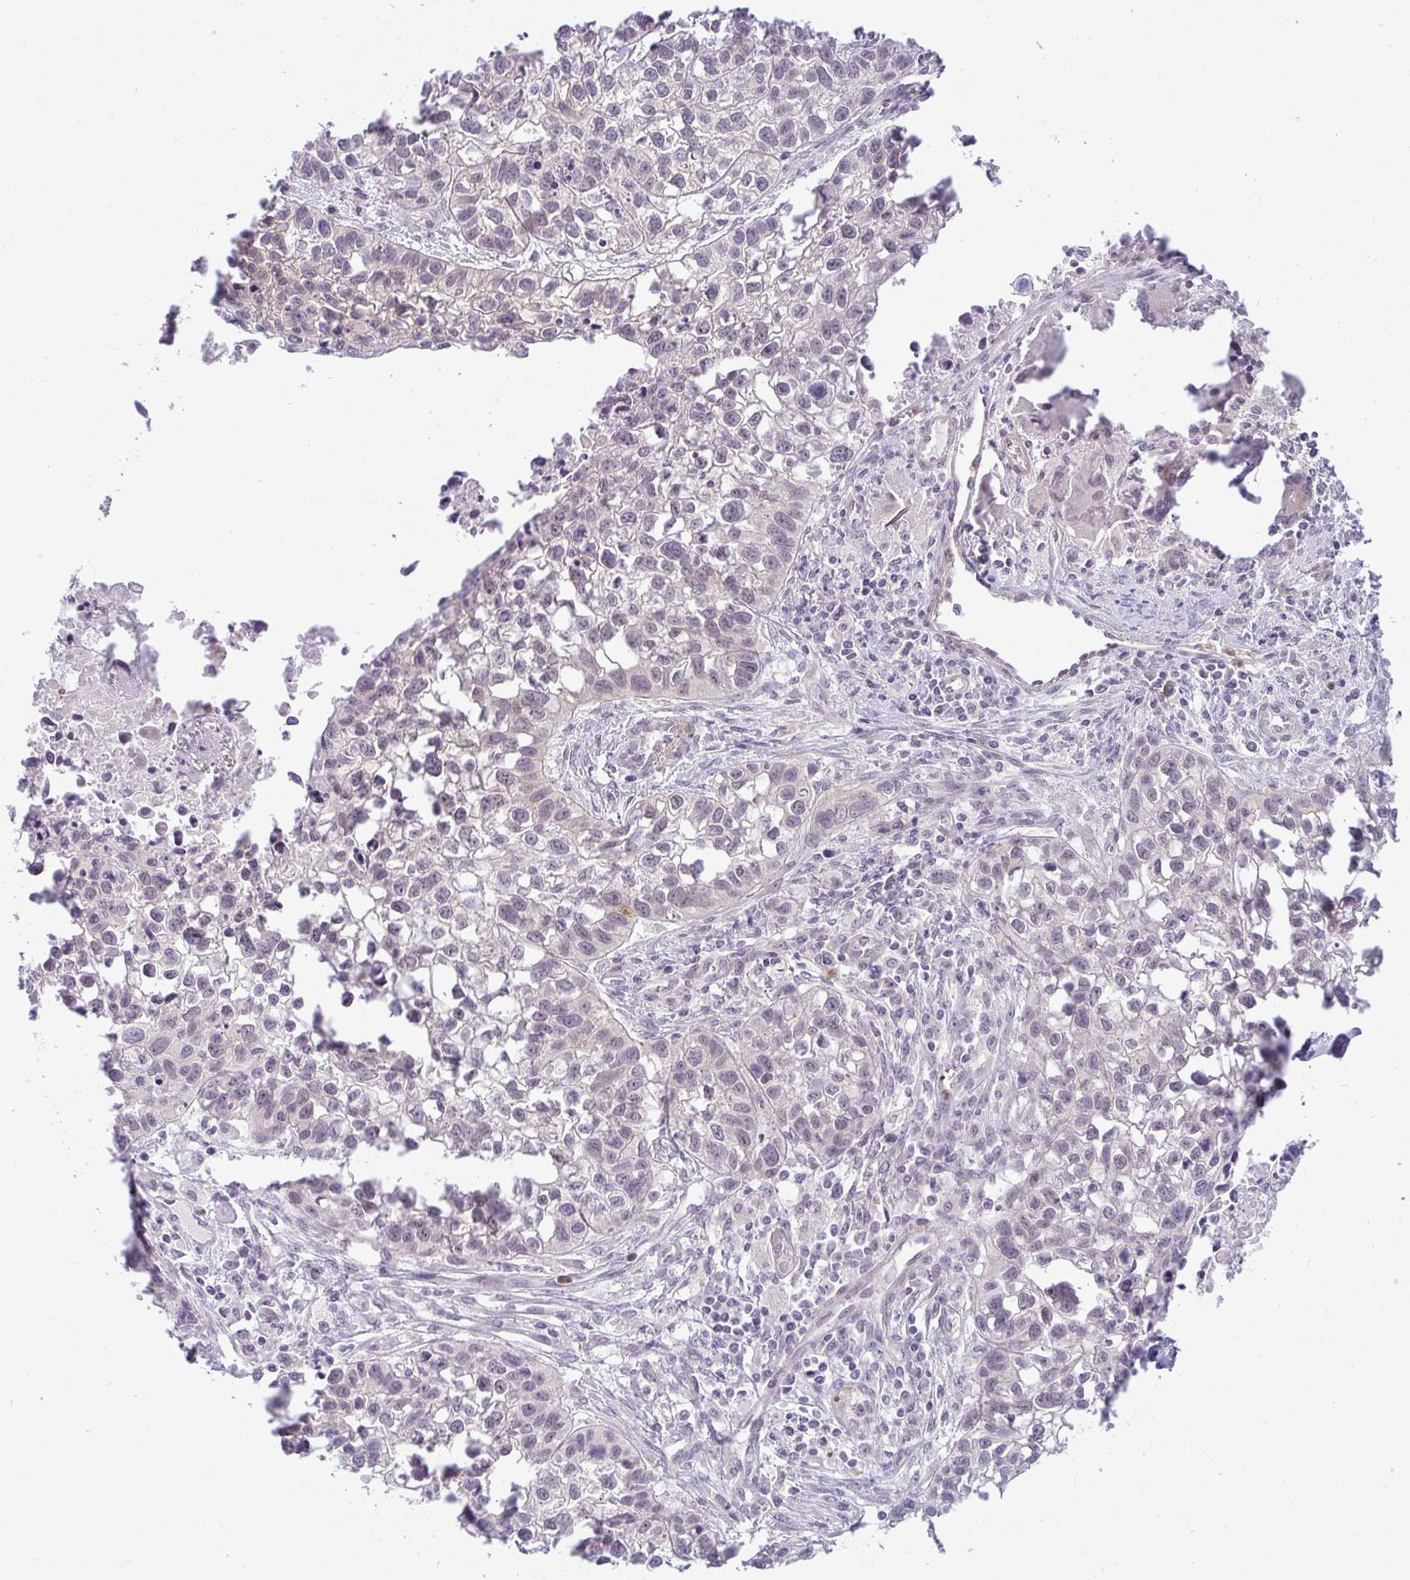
{"staining": {"intensity": "negative", "quantity": "none", "location": "none"}, "tissue": "lung cancer", "cell_type": "Tumor cells", "image_type": "cancer", "snomed": [{"axis": "morphology", "description": "Squamous cell carcinoma, NOS"}, {"axis": "topography", "description": "Lung"}], "caption": "Immunohistochemistry (IHC) of human squamous cell carcinoma (lung) displays no positivity in tumor cells. (DAB IHC visualized using brightfield microscopy, high magnification).", "gene": "DZIP1", "patient": {"sex": "male", "age": 74}}